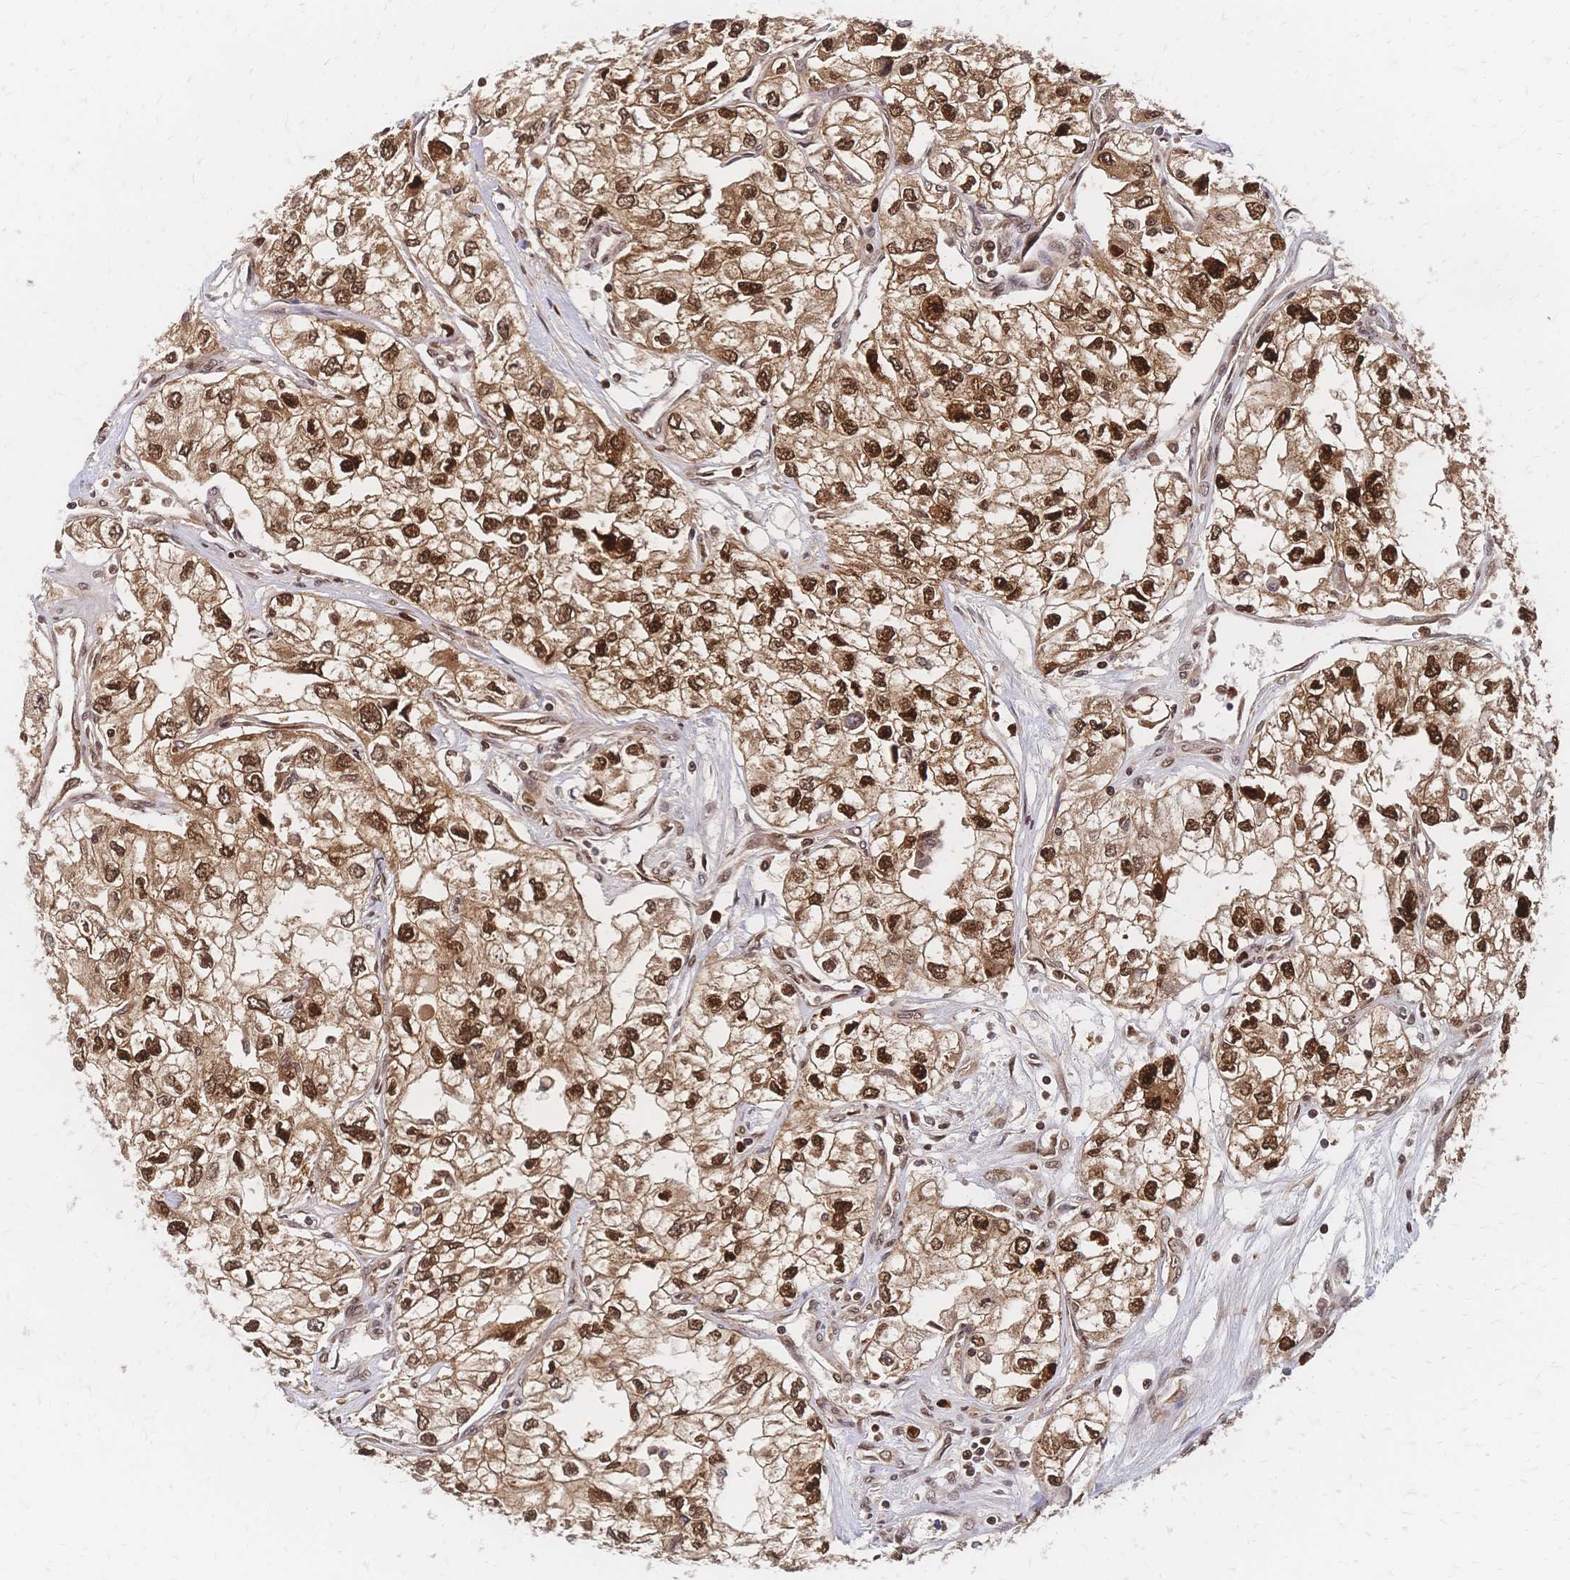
{"staining": {"intensity": "strong", "quantity": ">75%", "location": "cytoplasmic/membranous,nuclear"}, "tissue": "renal cancer", "cell_type": "Tumor cells", "image_type": "cancer", "snomed": [{"axis": "morphology", "description": "Adenocarcinoma, NOS"}, {"axis": "topography", "description": "Kidney"}], "caption": "Strong cytoplasmic/membranous and nuclear expression is appreciated in about >75% of tumor cells in renal cancer (adenocarcinoma).", "gene": "HDGF", "patient": {"sex": "female", "age": 59}}